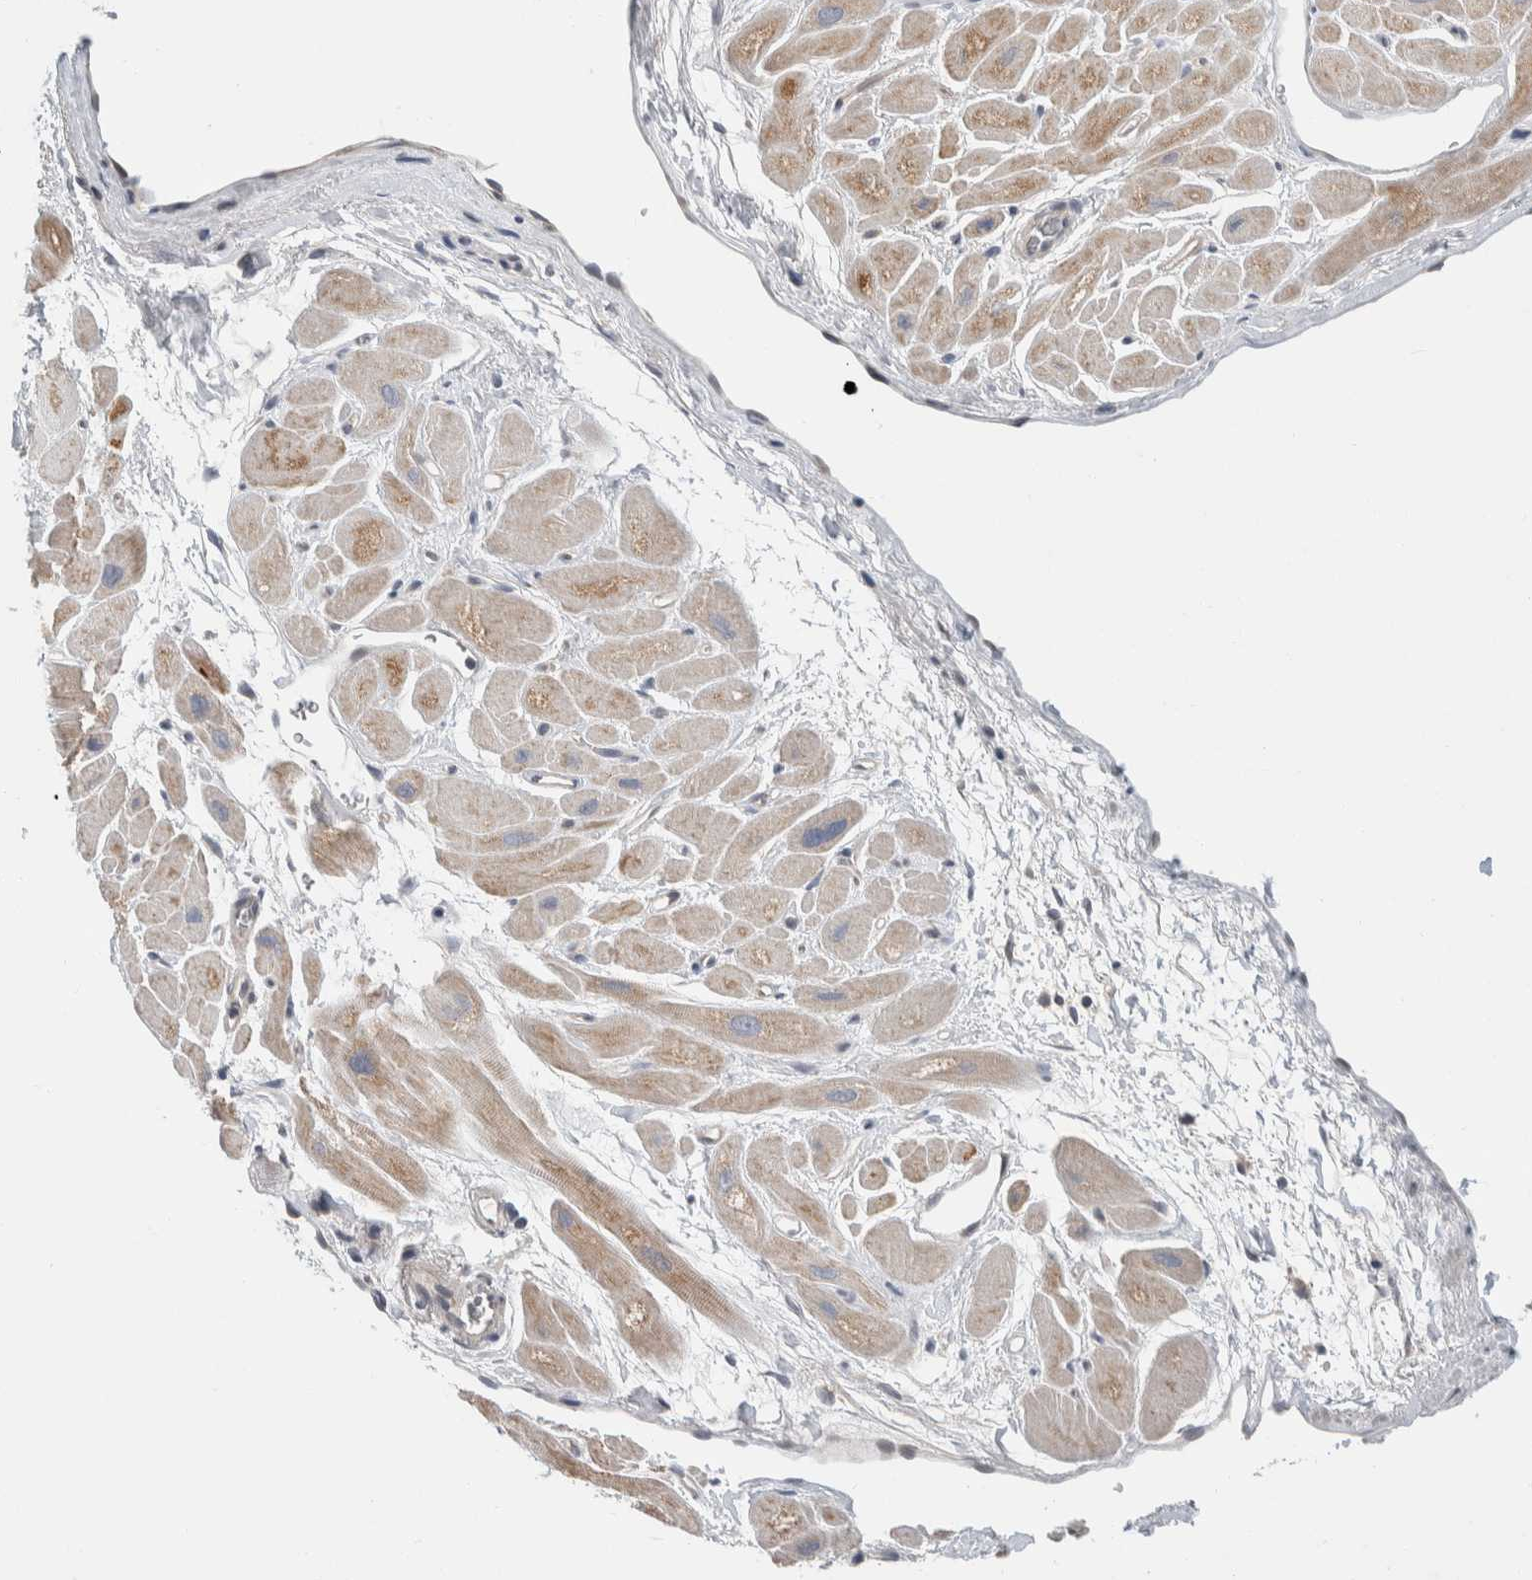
{"staining": {"intensity": "weak", "quantity": ">75%", "location": "cytoplasmic/membranous"}, "tissue": "heart muscle", "cell_type": "Cardiomyocytes", "image_type": "normal", "snomed": [{"axis": "morphology", "description": "Normal tissue, NOS"}, {"axis": "topography", "description": "Heart"}], "caption": "Weak cytoplasmic/membranous expression for a protein is identified in about >75% of cardiomyocytes of normal heart muscle using immunohistochemistry.", "gene": "SHPK", "patient": {"sex": "male", "age": 49}}